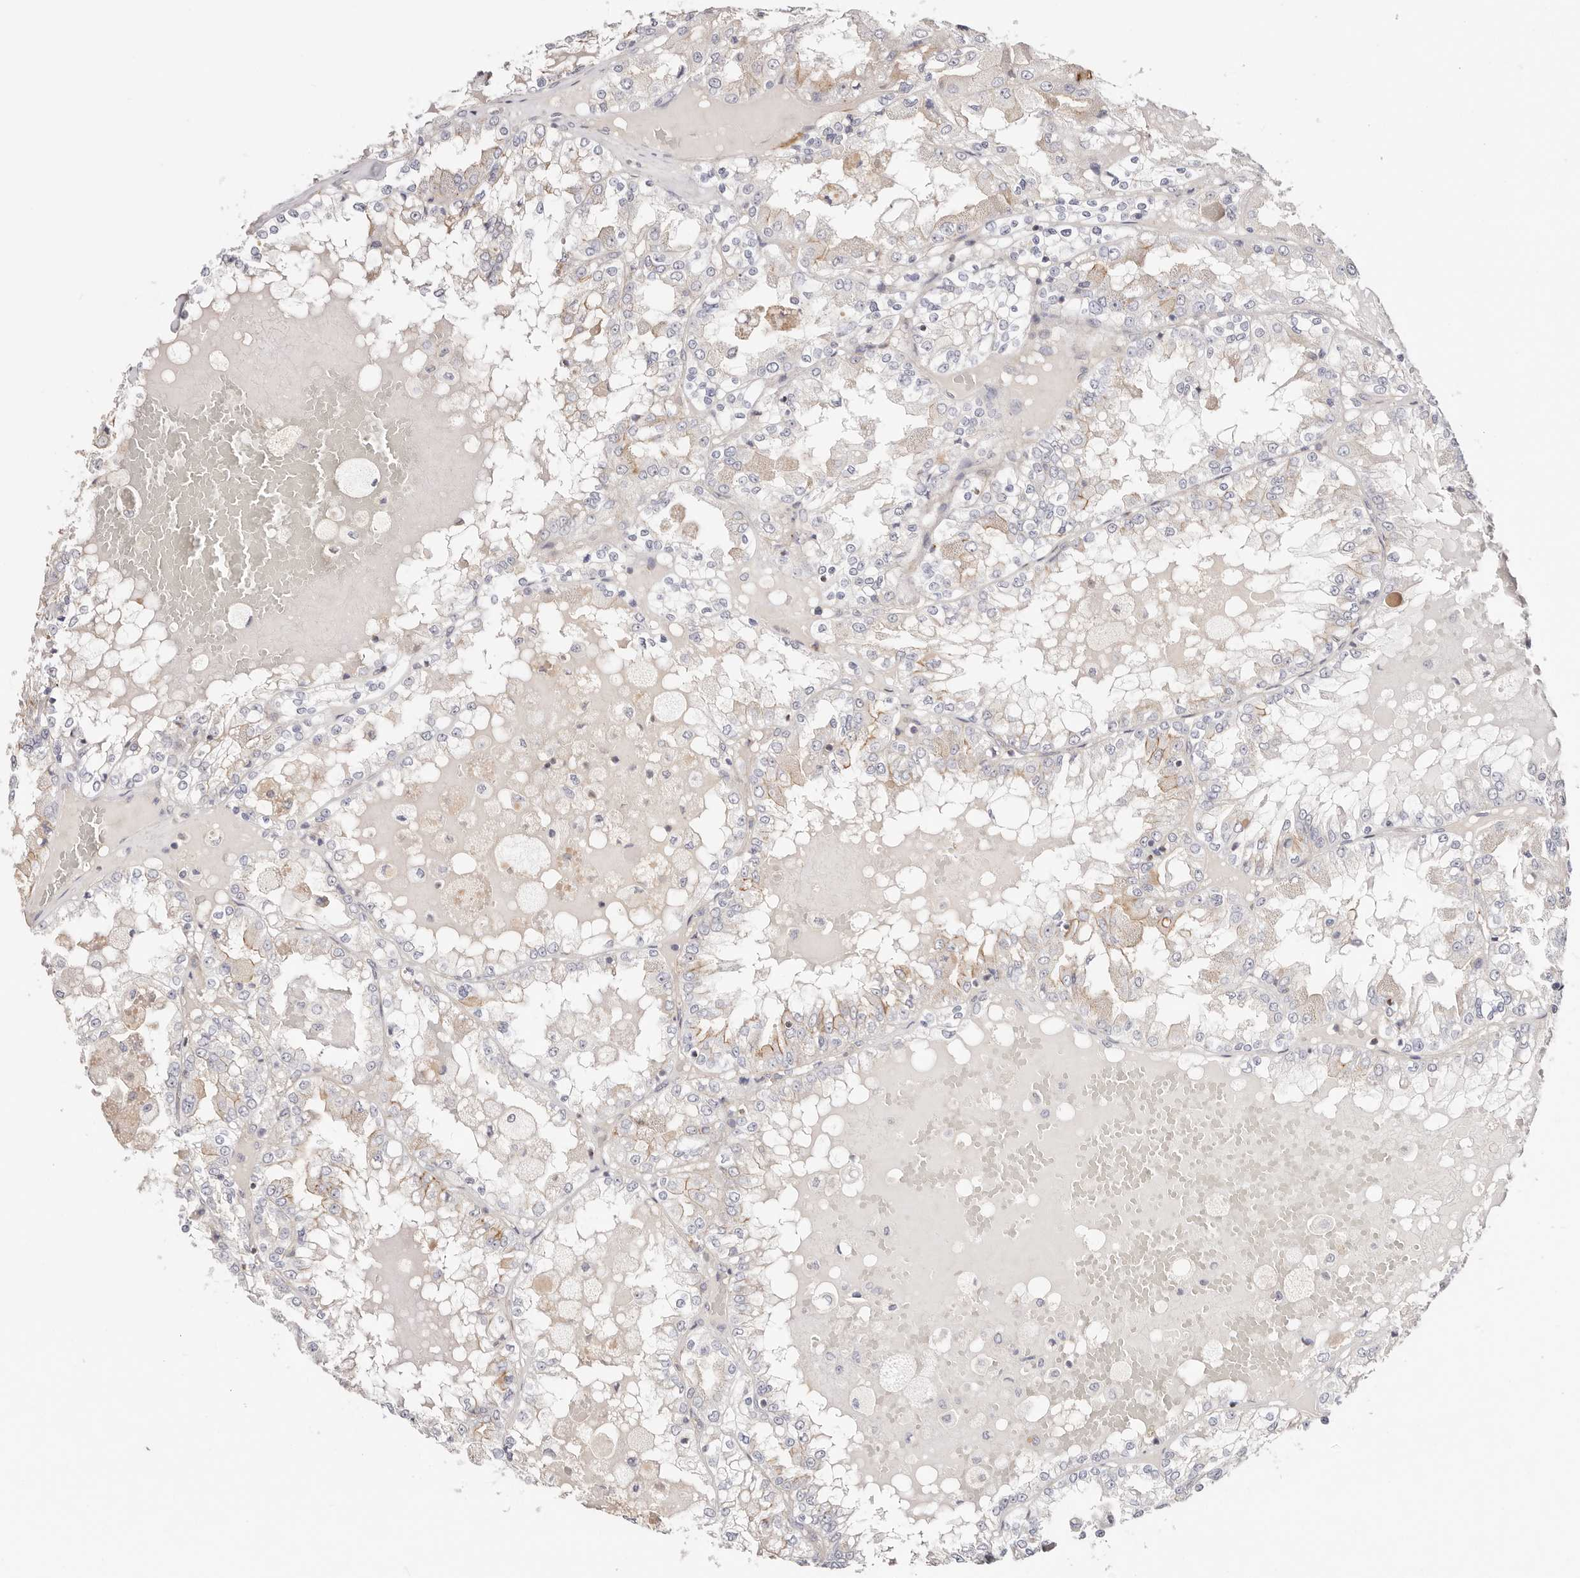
{"staining": {"intensity": "moderate", "quantity": "<25%", "location": "cytoplasmic/membranous"}, "tissue": "renal cancer", "cell_type": "Tumor cells", "image_type": "cancer", "snomed": [{"axis": "morphology", "description": "Adenocarcinoma, NOS"}, {"axis": "topography", "description": "Kidney"}], "caption": "Human renal cancer (adenocarcinoma) stained with a brown dye shows moderate cytoplasmic/membranous positive expression in about <25% of tumor cells.", "gene": "SLC35B2", "patient": {"sex": "female", "age": 56}}